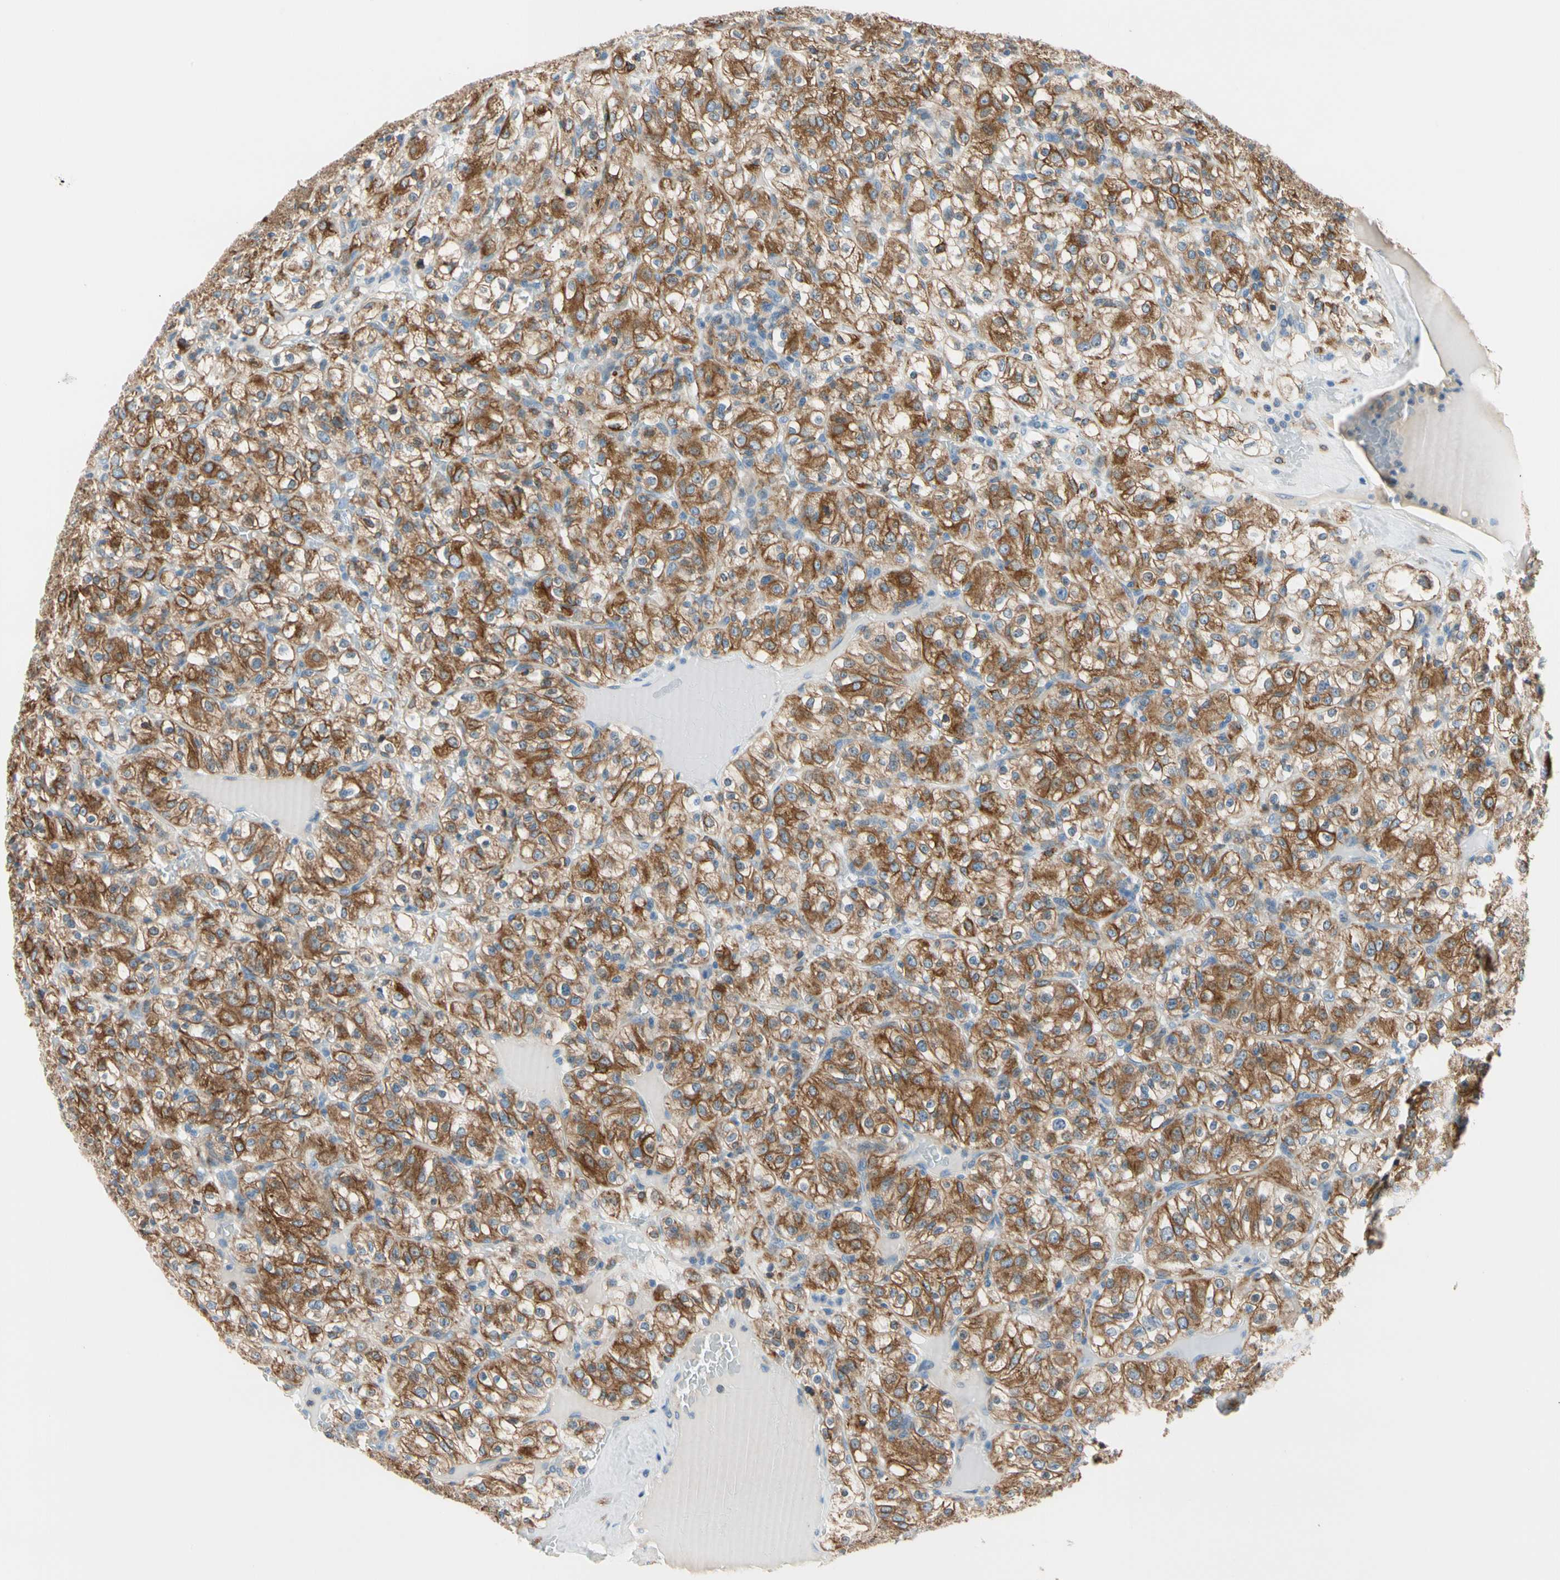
{"staining": {"intensity": "strong", "quantity": ">75%", "location": "cytoplasmic/membranous"}, "tissue": "renal cancer", "cell_type": "Tumor cells", "image_type": "cancer", "snomed": [{"axis": "morphology", "description": "Normal tissue, NOS"}, {"axis": "morphology", "description": "Adenocarcinoma, NOS"}, {"axis": "topography", "description": "Kidney"}], "caption": "Immunohistochemical staining of human renal adenocarcinoma exhibits high levels of strong cytoplasmic/membranous staining in about >75% of tumor cells. The staining was performed using DAB, with brown indicating positive protein expression. Nuclei are stained blue with hematoxylin.", "gene": "LRPAP1", "patient": {"sex": "female", "age": 72}}